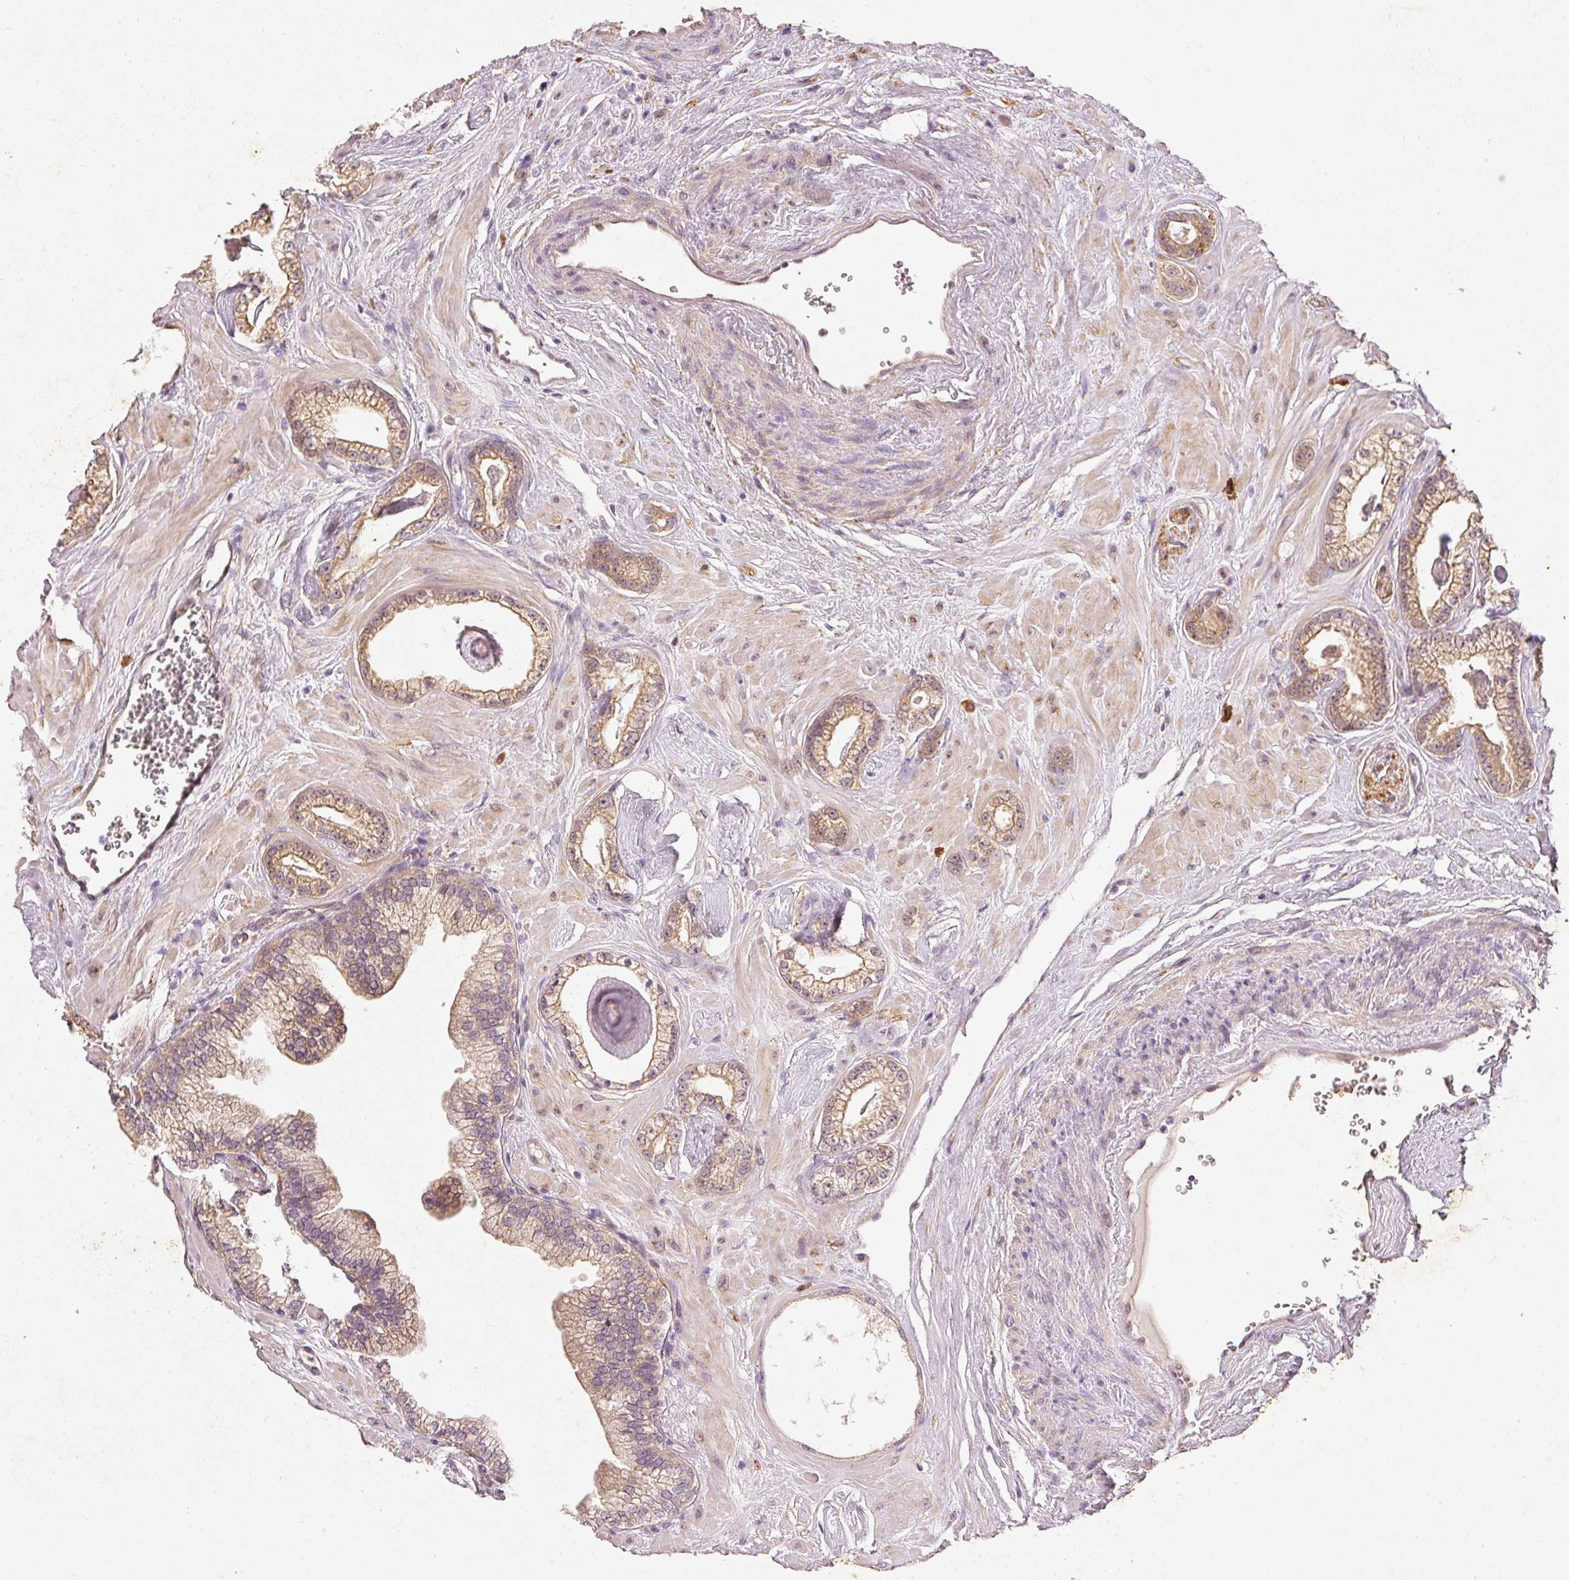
{"staining": {"intensity": "moderate", "quantity": ">75%", "location": "cytoplasmic/membranous"}, "tissue": "prostate cancer", "cell_type": "Tumor cells", "image_type": "cancer", "snomed": [{"axis": "morphology", "description": "Adenocarcinoma, Low grade"}, {"axis": "topography", "description": "Prostate"}], "caption": "Immunohistochemical staining of human prostate cancer exhibits medium levels of moderate cytoplasmic/membranous positivity in approximately >75% of tumor cells.", "gene": "RGL2", "patient": {"sex": "male", "age": 60}}